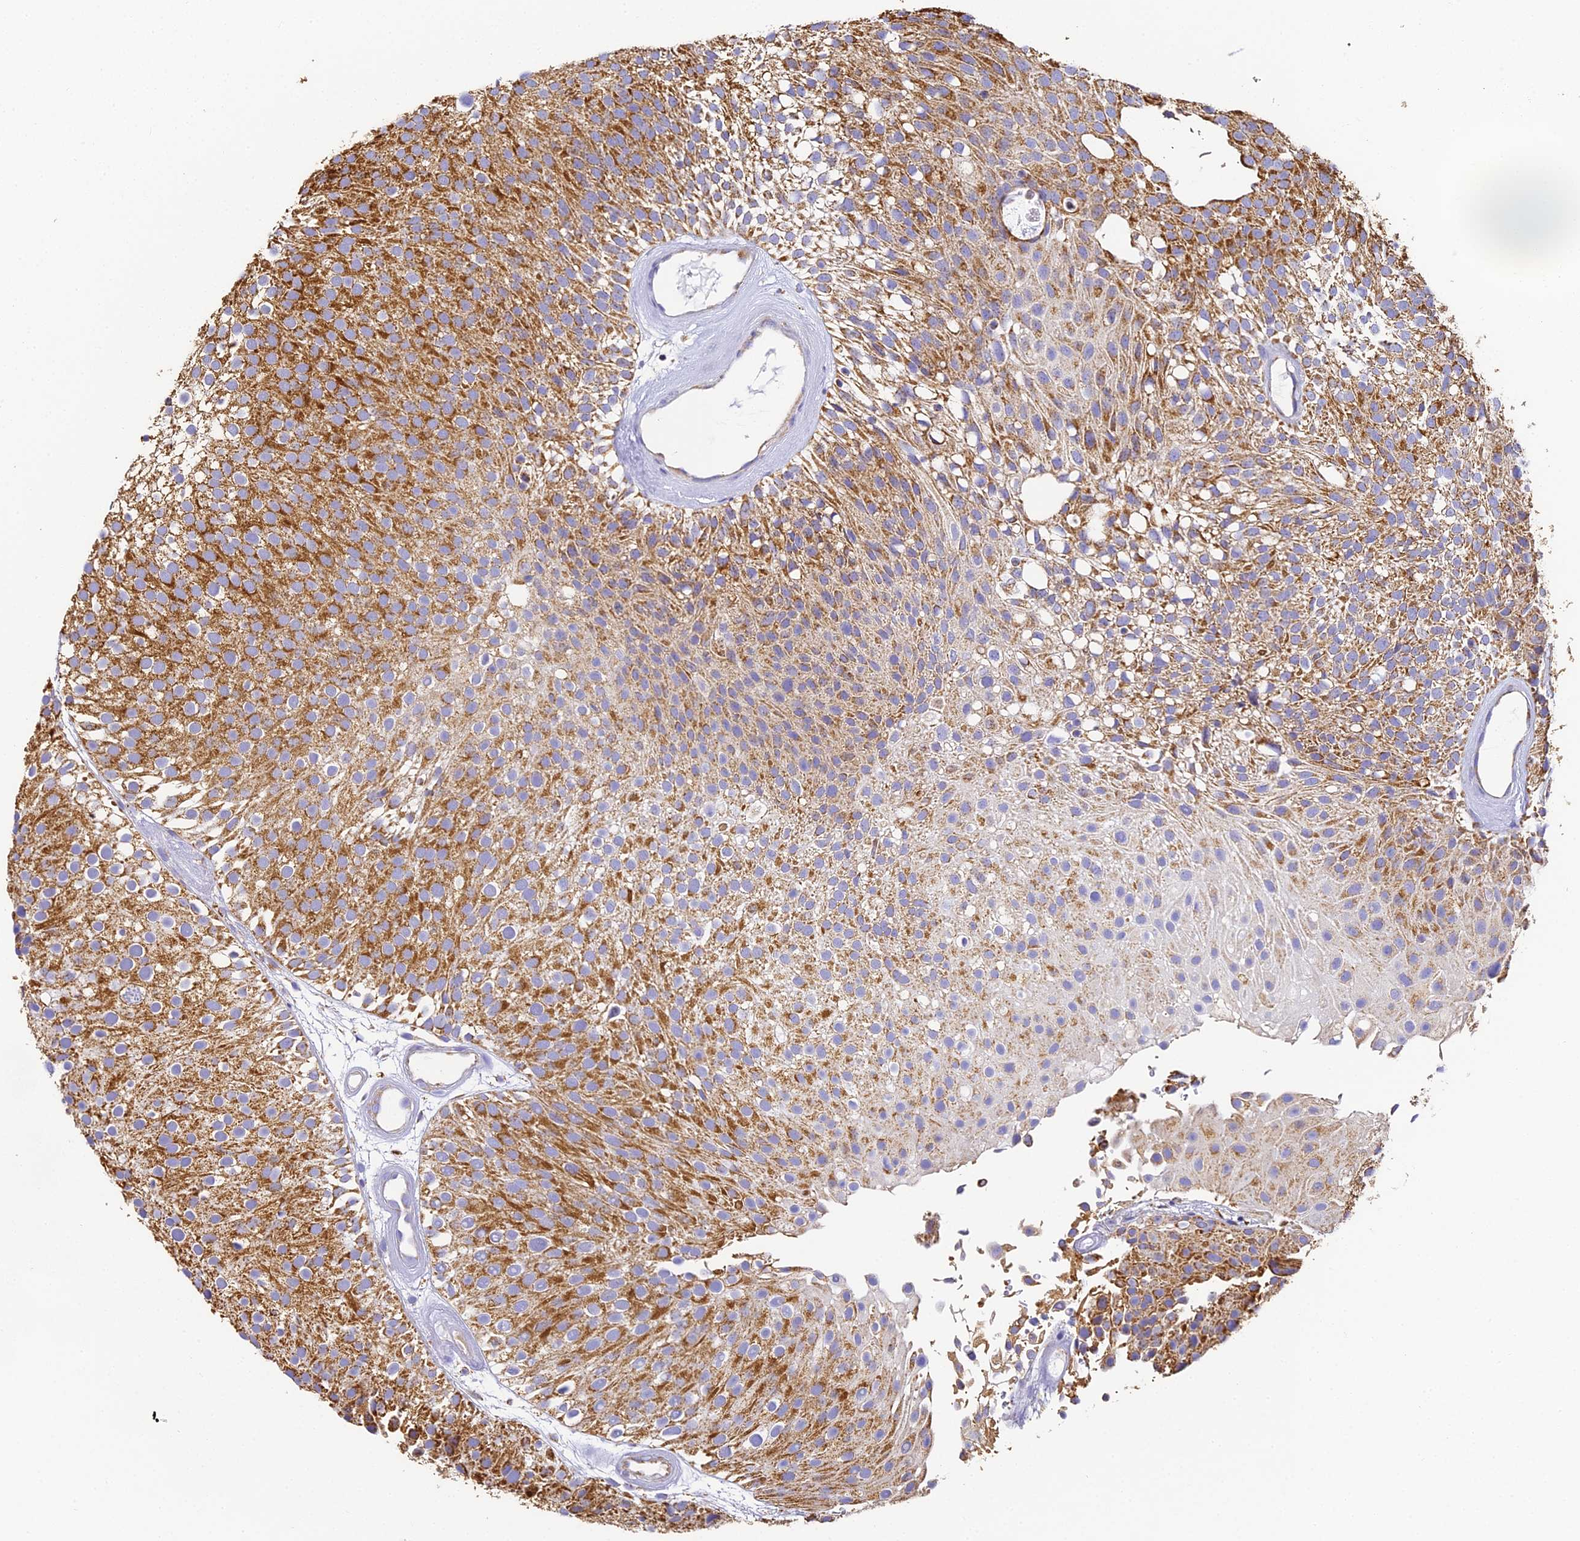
{"staining": {"intensity": "strong", "quantity": ">75%", "location": "cytoplasmic/membranous"}, "tissue": "urothelial cancer", "cell_type": "Tumor cells", "image_type": "cancer", "snomed": [{"axis": "morphology", "description": "Urothelial carcinoma, Low grade"}, {"axis": "topography", "description": "Urinary bladder"}], "caption": "Immunohistochemical staining of urothelial cancer reveals high levels of strong cytoplasmic/membranous protein expression in about >75% of tumor cells. (DAB (3,3'-diaminobenzidine) IHC, brown staining for protein, blue staining for nuclei).", "gene": "COX6C", "patient": {"sex": "male", "age": 78}}